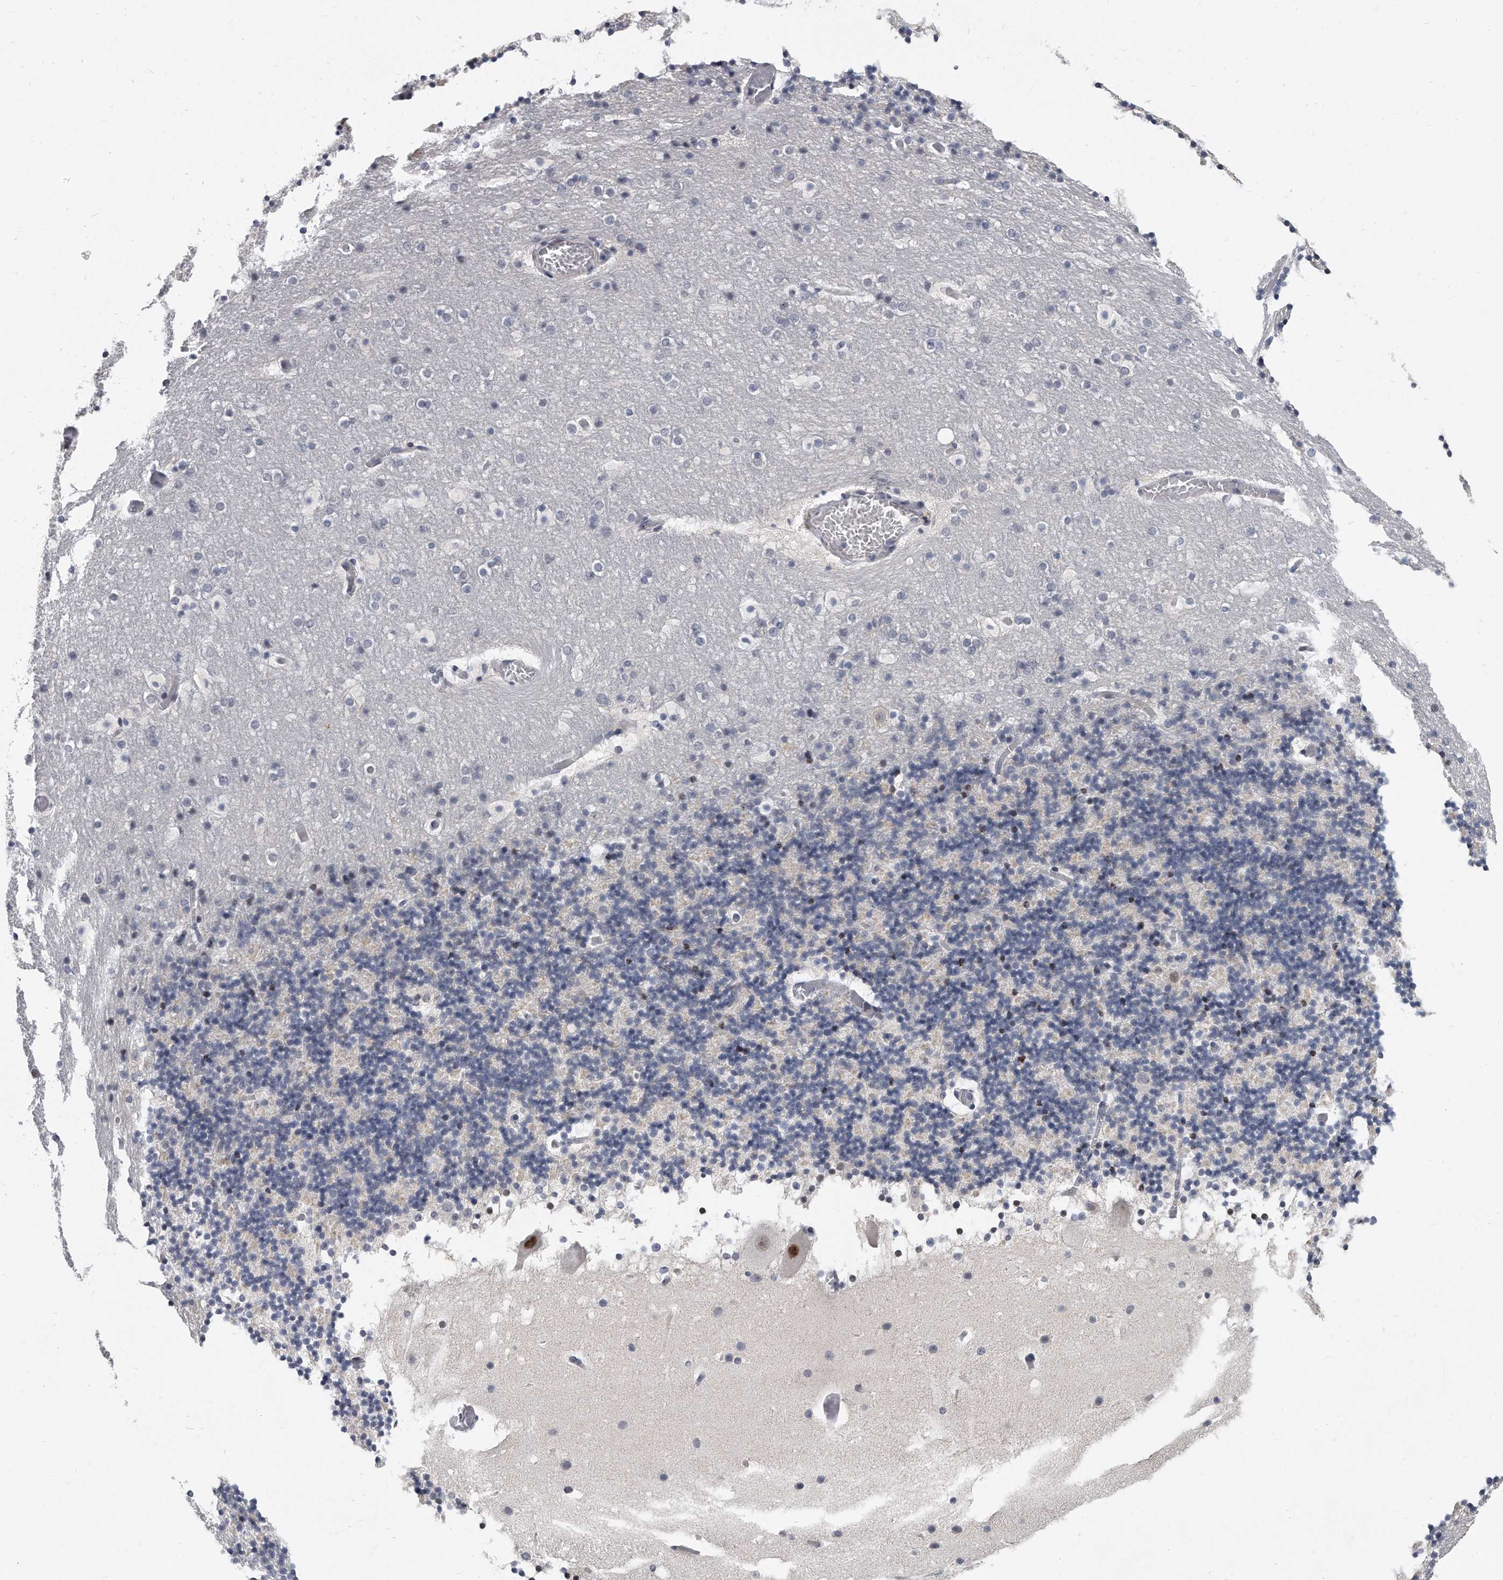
{"staining": {"intensity": "negative", "quantity": "none", "location": "none"}, "tissue": "cerebellum", "cell_type": "Cells in granular layer", "image_type": "normal", "snomed": [{"axis": "morphology", "description": "Normal tissue, NOS"}, {"axis": "topography", "description": "Cerebellum"}], "caption": "Immunohistochemistry (IHC) of normal cerebellum exhibits no expression in cells in granular layer.", "gene": "TFCP2L1", "patient": {"sex": "male", "age": 57}}